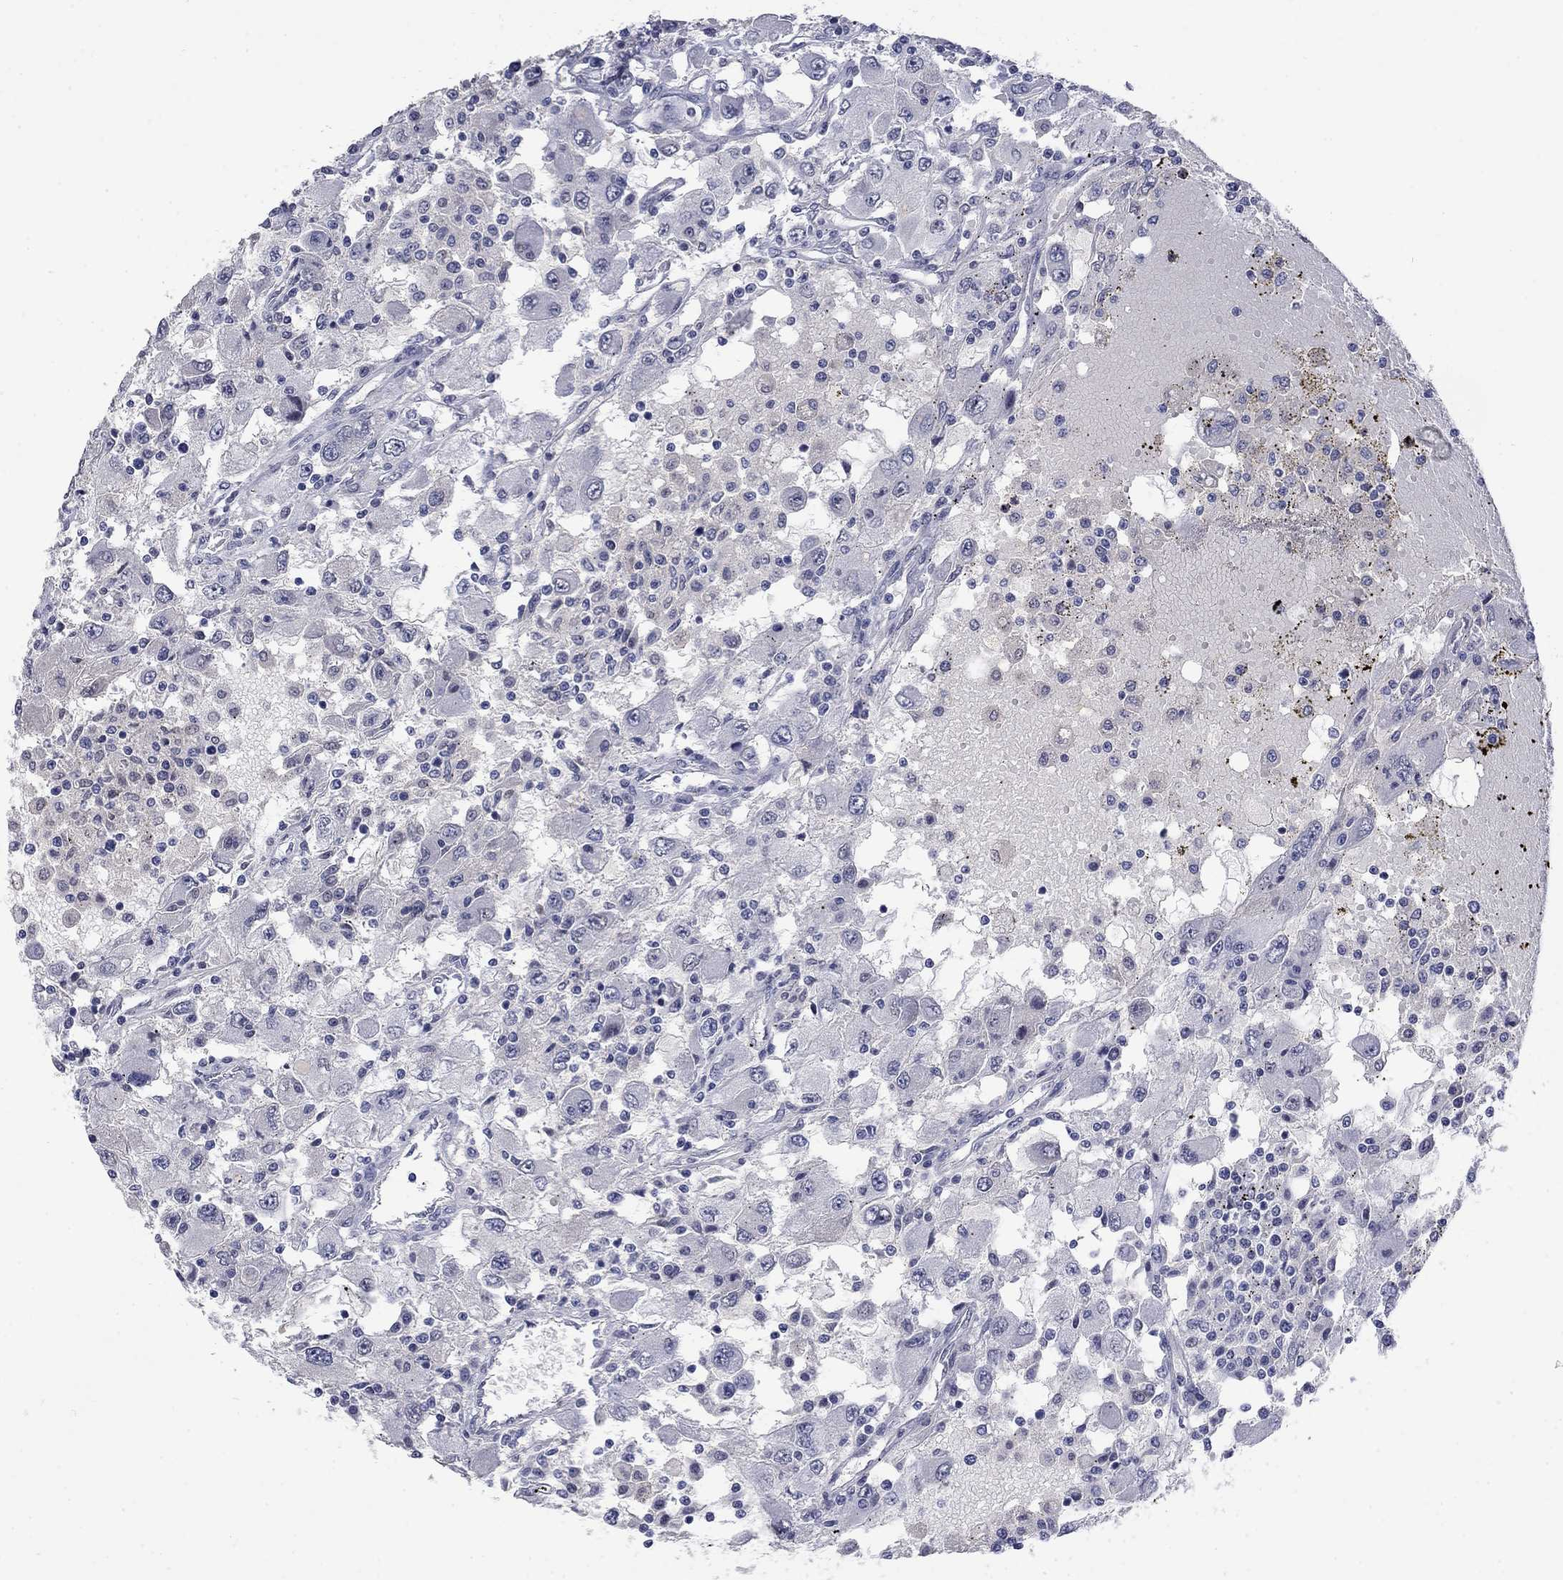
{"staining": {"intensity": "negative", "quantity": "none", "location": "none"}, "tissue": "renal cancer", "cell_type": "Tumor cells", "image_type": "cancer", "snomed": [{"axis": "morphology", "description": "Adenocarcinoma, NOS"}, {"axis": "topography", "description": "Kidney"}], "caption": "Histopathology image shows no significant protein staining in tumor cells of adenocarcinoma (renal).", "gene": "SLC51A", "patient": {"sex": "female", "age": 67}}